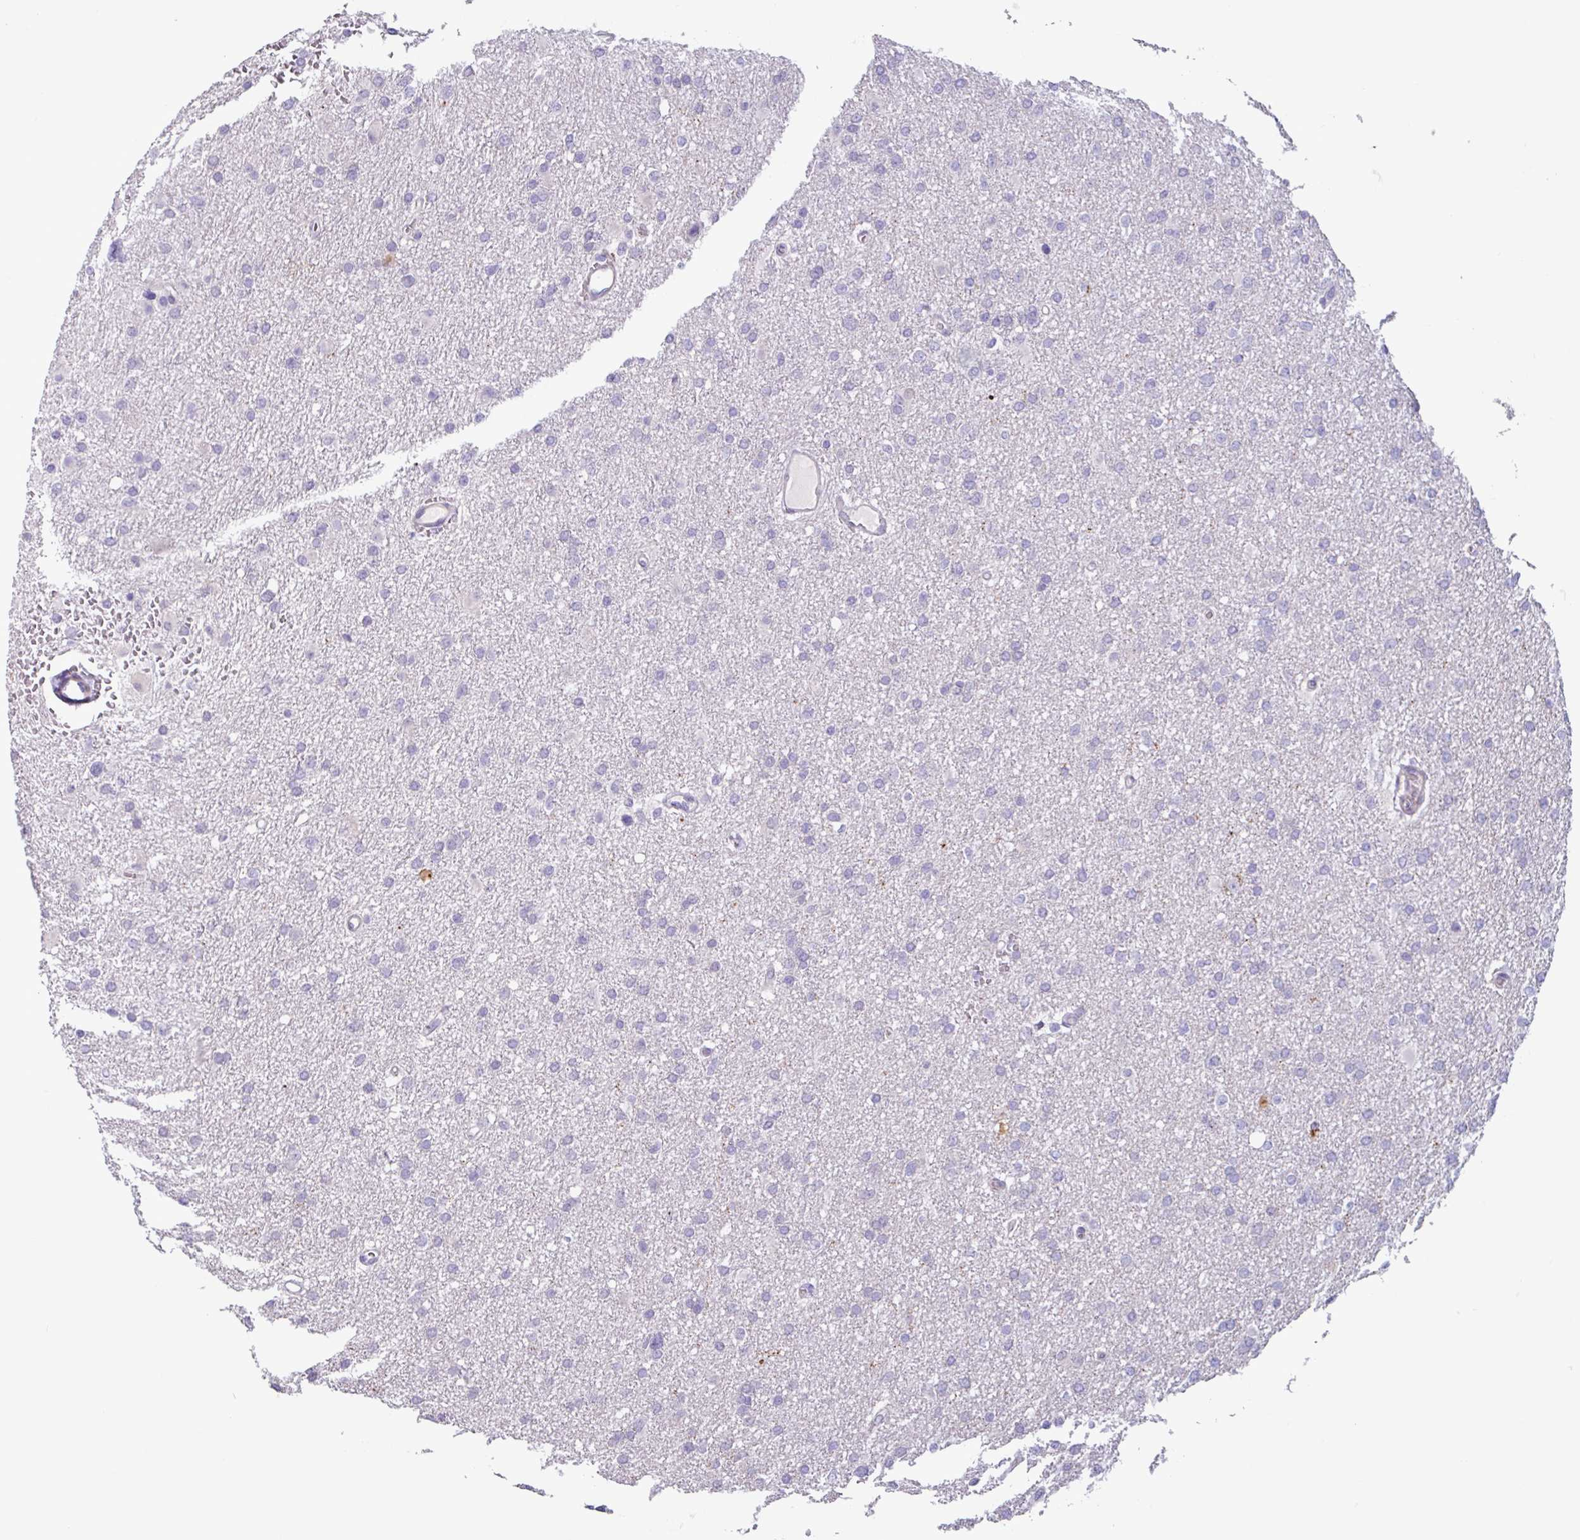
{"staining": {"intensity": "negative", "quantity": "none", "location": "none"}, "tissue": "glioma", "cell_type": "Tumor cells", "image_type": "cancer", "snomed": [{"axis": "morphology", "description": "Glioma, malignant, High grade"}, {"axis": "topography", "description": "Cerebral cortex"}], "caption": "A high-resolution photomicrograph shows IHC staining of malignant high-grade glioma, which demonstrates no significant staining in tumor cells. Nuclei are stained in blue.", "gene": "OTX1", "patient": {"sex": "female", "age": 36}}